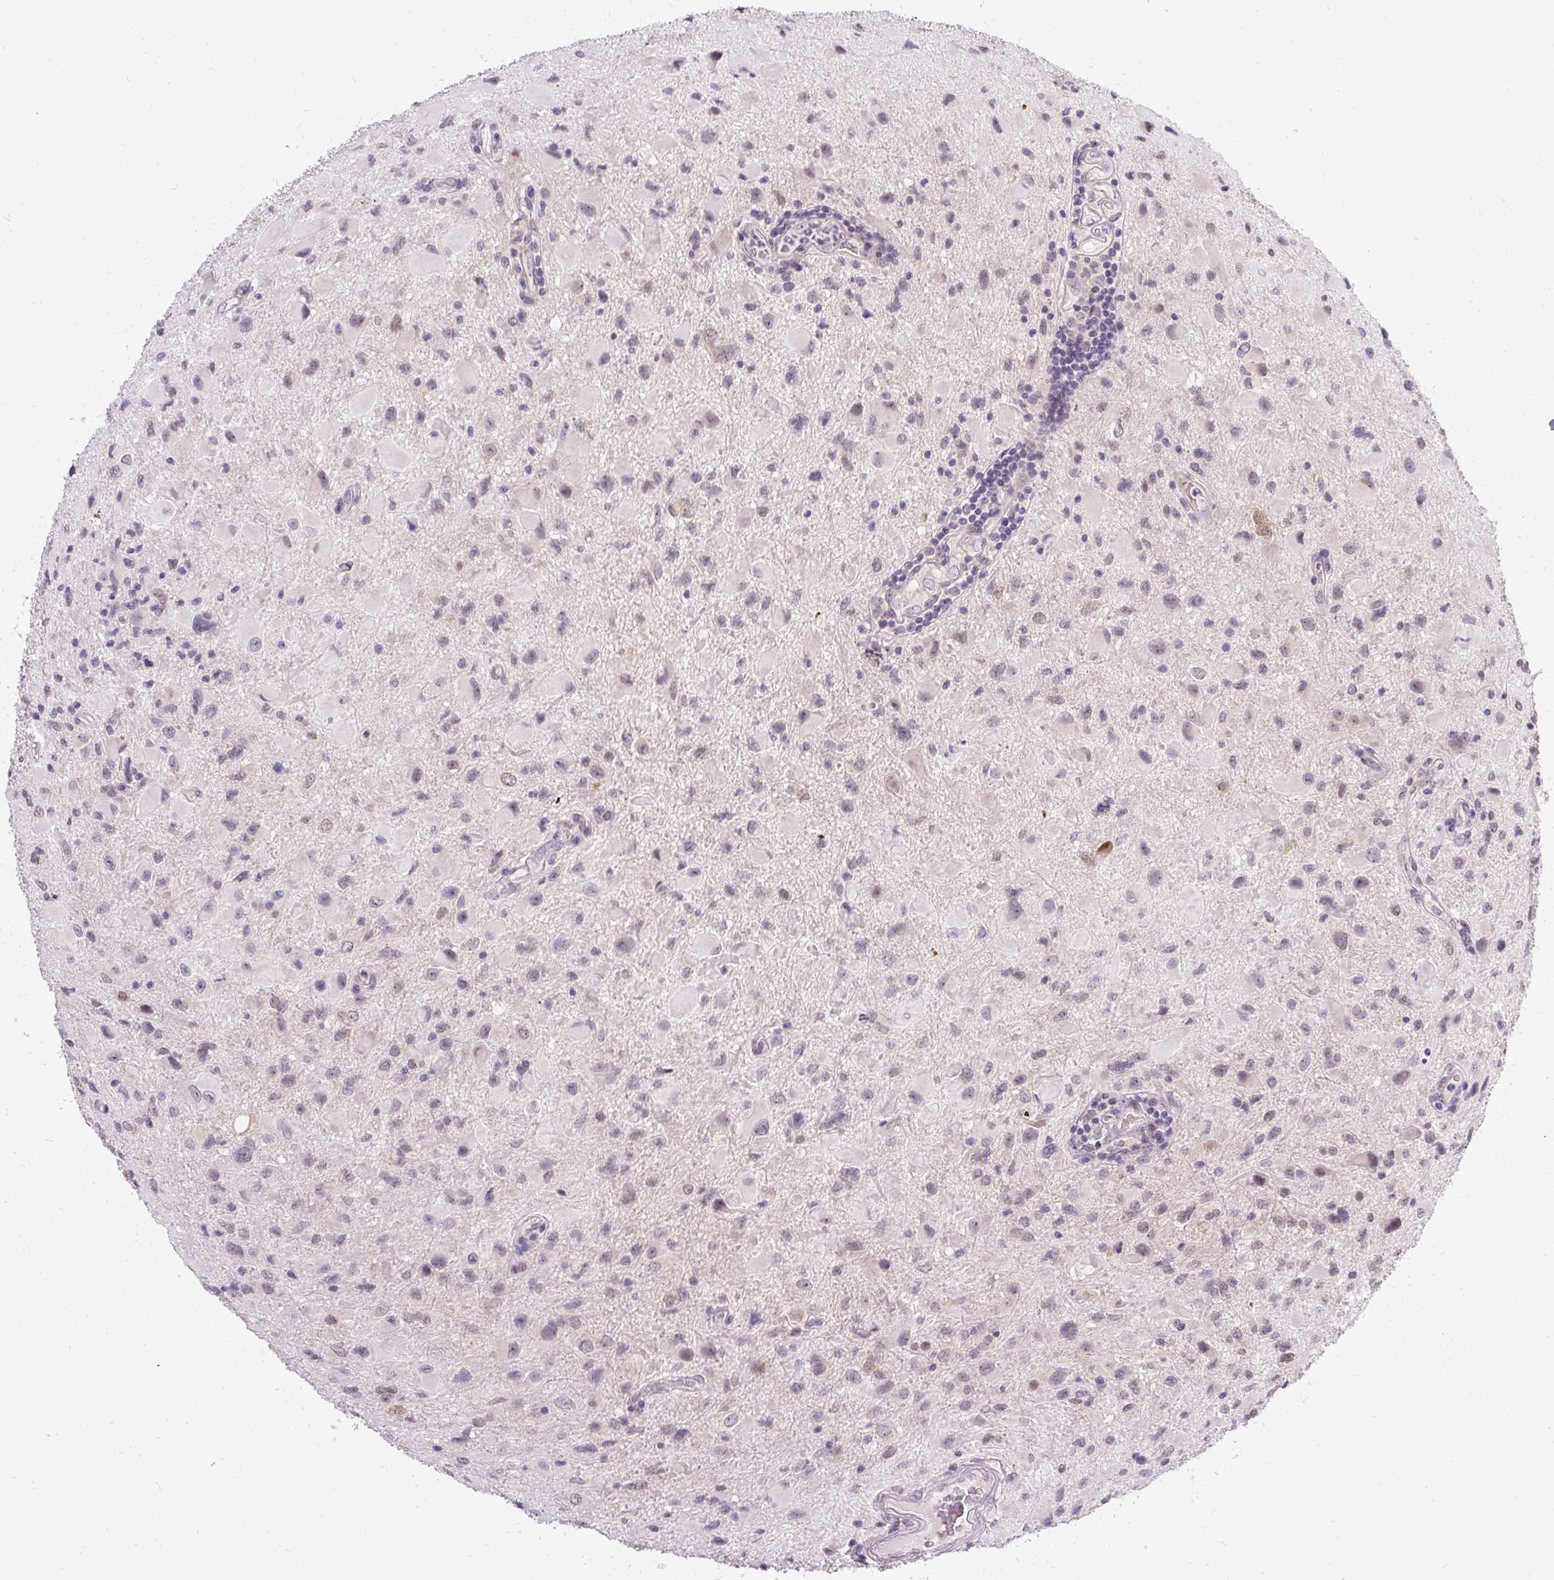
{"staining": {"intensity": "negative", "quantity": "none", "location": "none"}, "tissue": "glioma", "cell_type": "Tumor cells", "image_type": "cancer", "snomed": [{"axis": "morphology", "description": "Glioma, malignant, Low grade"}, {"axis": "topography", "description": "Brain"}], "caption": "This is an immunohistochemistry (IHC) histopathology image of human low-grade glioma (malignant). There is no positivity in tumor cells.", "gene": "FAM117B", "patient": {"sex": "female", "age": 32}}